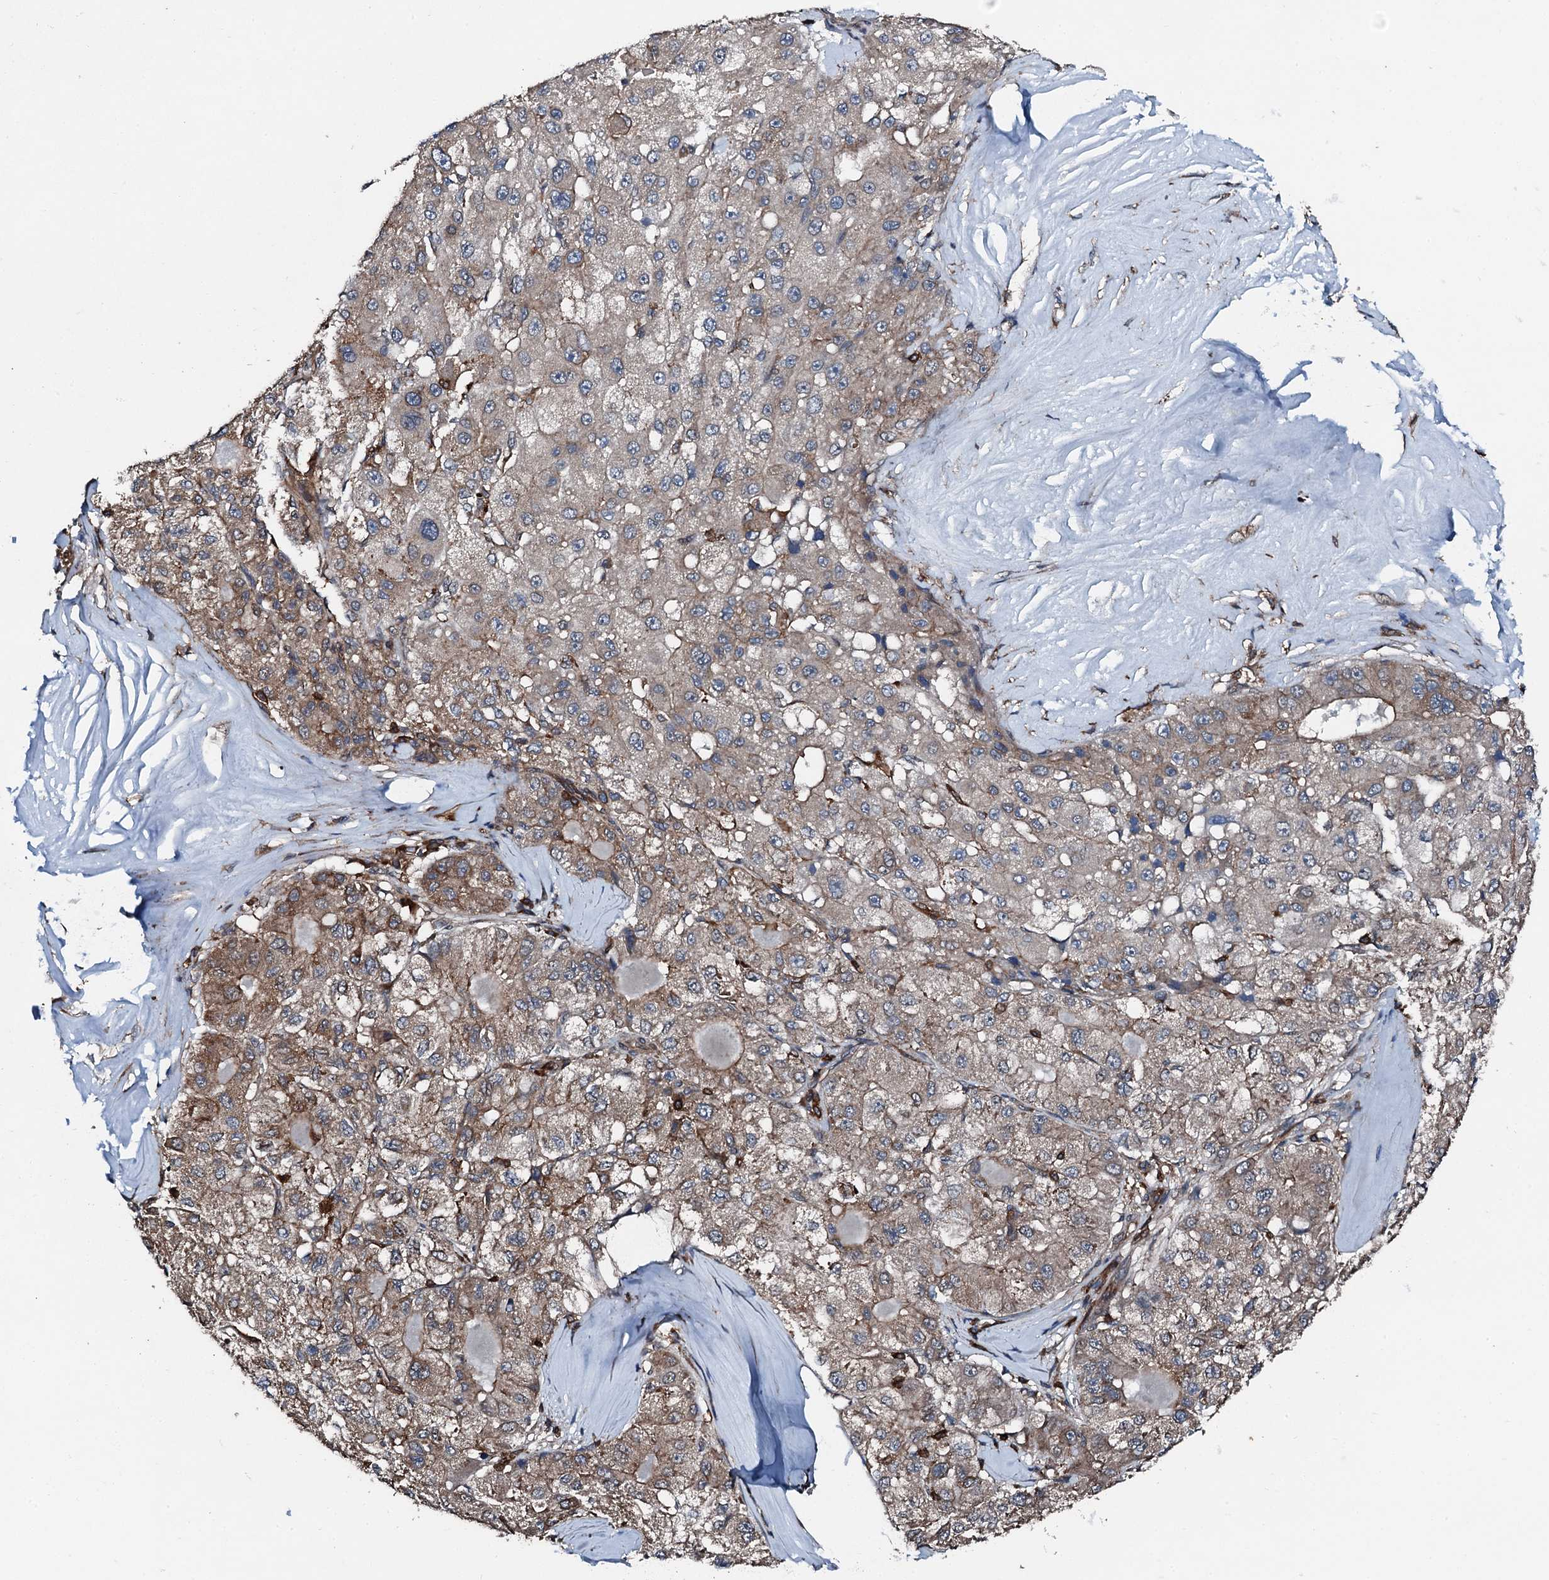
{"staining": {"intensity": "moderate", "quantity": "25%-75%", "location": "cytoplasmic/membranous"}, "tissue": "liver cancer", "cell_type": "Tumor cells", "image_type": "cancer", "snomed": [{"axis": "morphology", "description": "Carcinoma, Hepatocellular, NOS"}, {"axis": "topography", "description": "Liver"}], "caption": "The image exhibits staining of liver hepatocellular carcinoma, revealing moderate cytoplasmic/membranous protein positivity (brown color) within tumor cells. The protein of interest is stained brown, and the nuclei are stained in blue (DAB IHC with brightfield microscopy, high magnification).", "gene": "EDC4", "patient": {"sex": "male", "age": 80}}